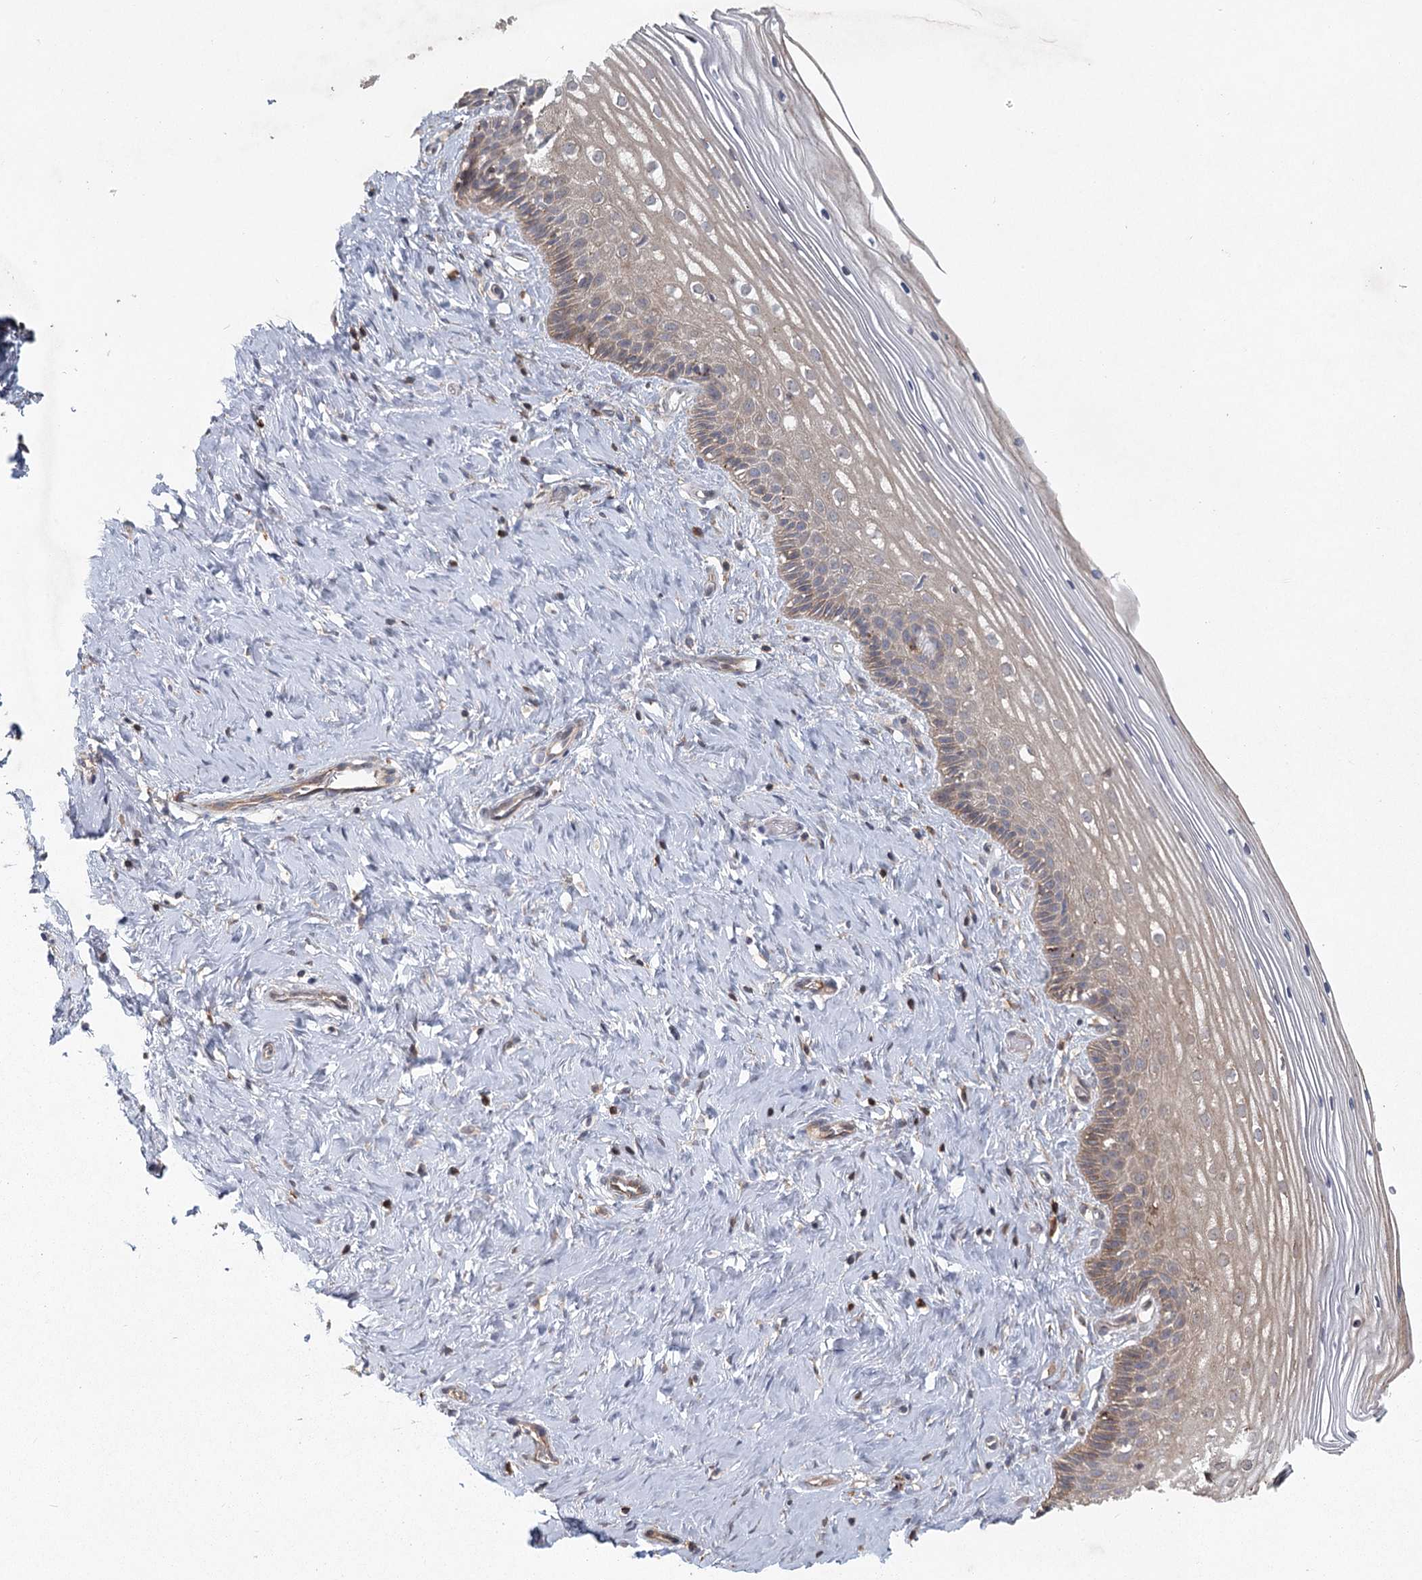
{"staining": {"intensity": "weak", "quantity": "25%-75%", "location": "cytoplasmic/membranous"}, "tissue": "cervix", "cell_type": "Glandular cells", "image_type": "normal", "snomed": [{"axis": "morphology", "description": "Normal tissue, NOS"}, {"axis": "topography", "description": "Cervix"}], "caption": "Glandular cells demonstrate low levels of weak cytoplasmic/membranous positivity in approximately 25%-75% of cells in benign cervix.", "gene": "PLEKHA7", "patient": {"sex": "female", "age": 33}}